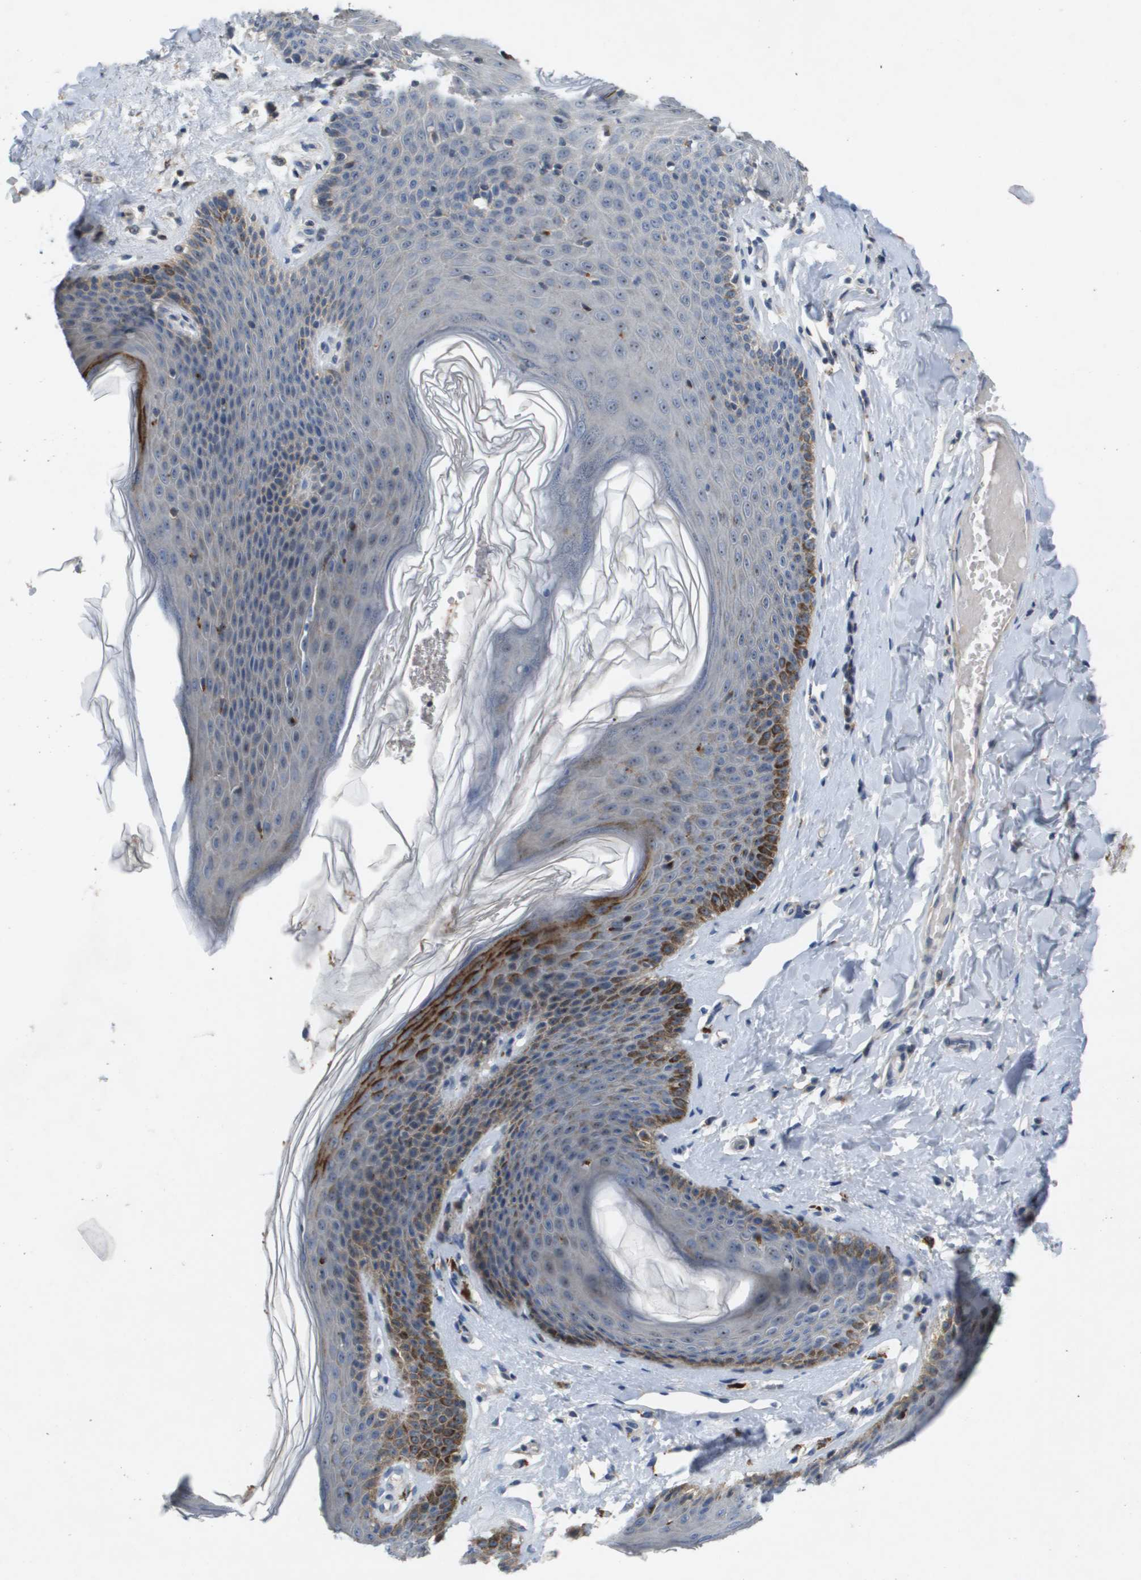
{"staining": {"intensity": "strong", "quantity": "<25%", "location": "cytoplasmic/membranous"}, "tissue": "skin", "cell_type": "Epidermal cells", "image_type": "normal", "snomed": [{"axis": "morphology", "description": "Normal tissue, NOS"}, {"axis": "topography", "description": "Vulva"}], "caption": "Strong cytoplasmic/membranous expression for a protein is appreciated in approximately <25% of epidermal cells of normal skin using immunohistochemistry (IHC).", "gene": "B3GNT5", "patient": {"sex": "female", "age": 66}}